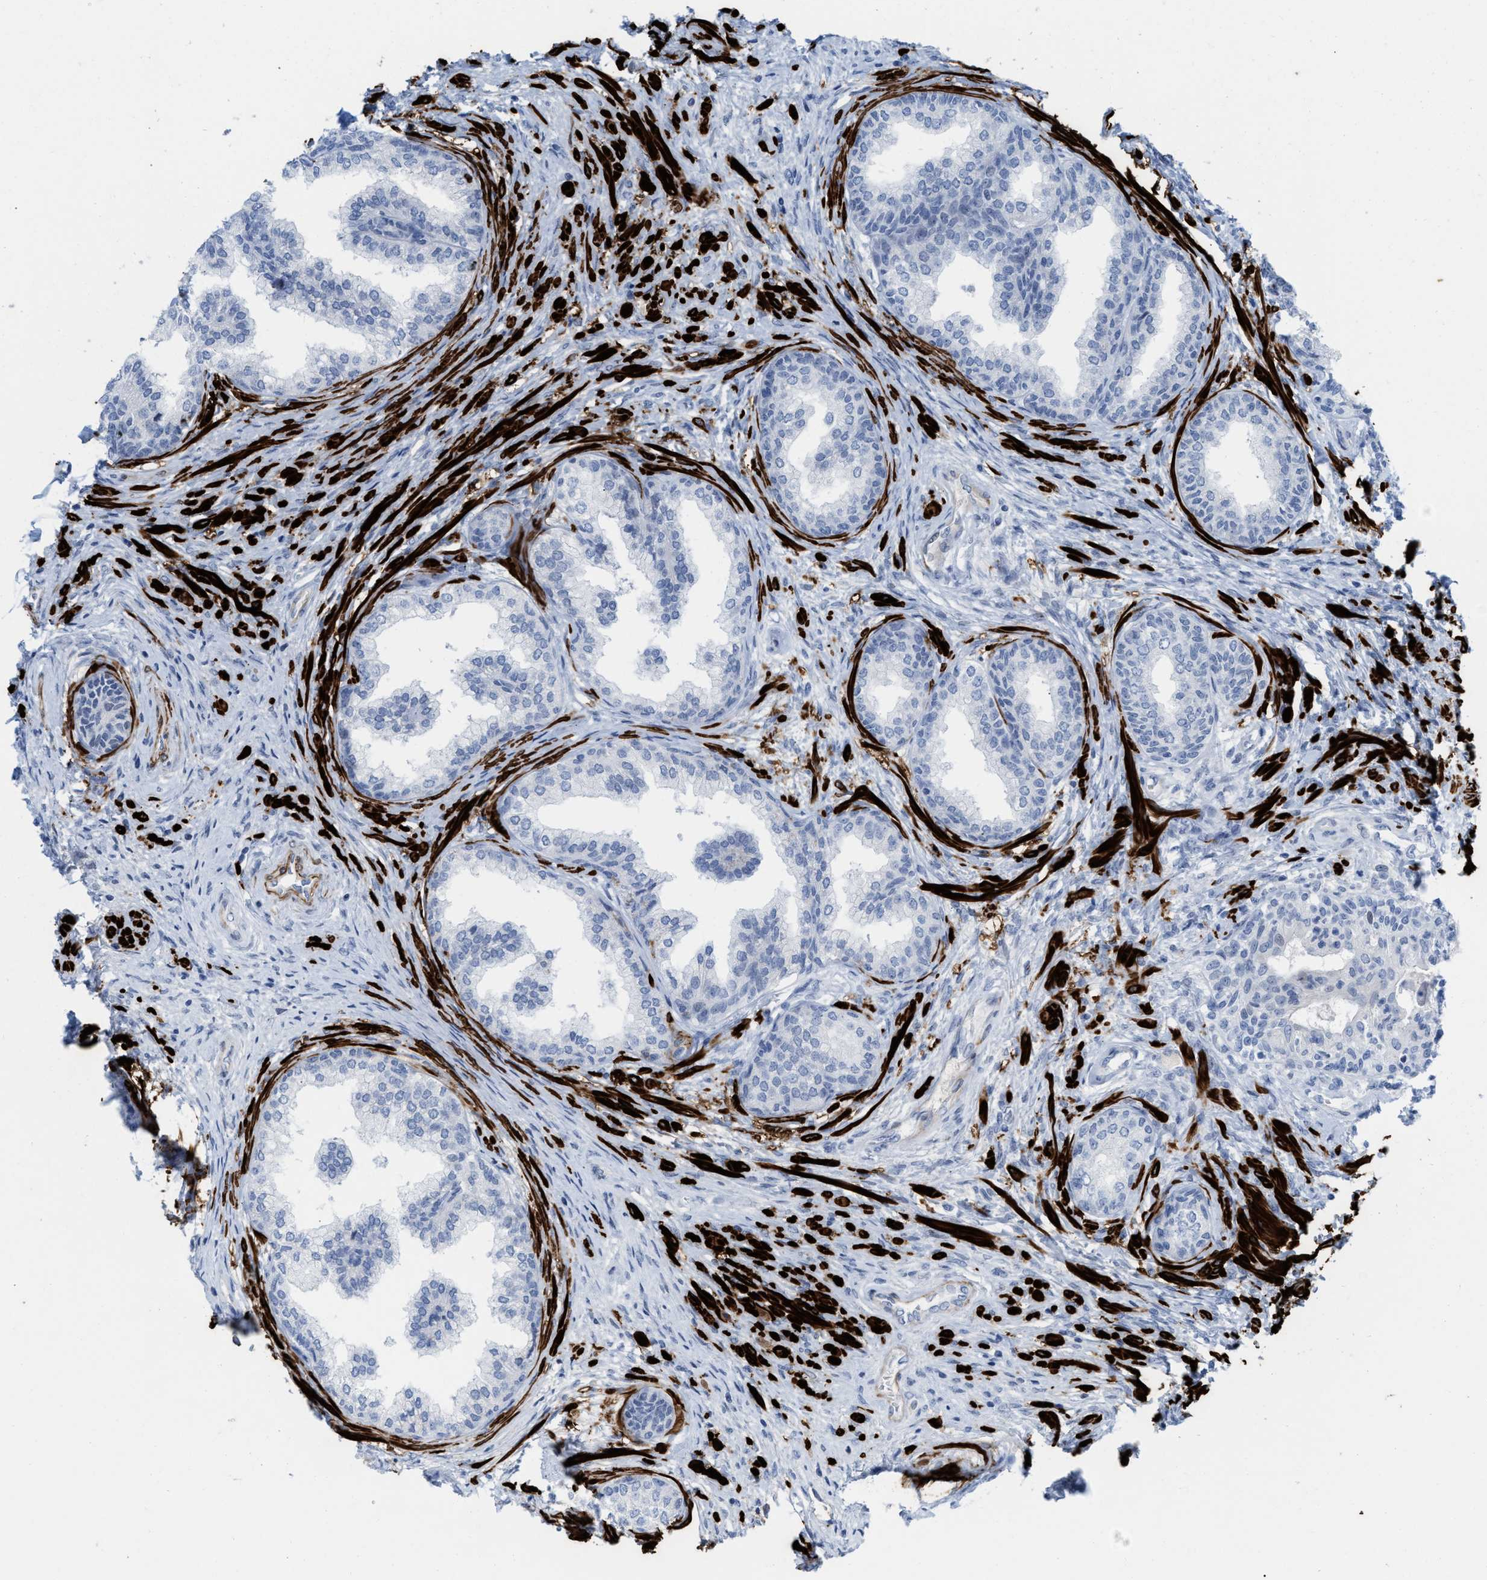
{"staining": {"intensity": "negative", "quantity": "none", "location": "none"}, "tissue": "prostate", "cell_type": "Glandular cells", "image_type": "normal", "snomed": [{"axis": "morphology", "description": "Normal tissue, NOS"}, {"axis": "topography", "description": "Prostate"}], "caption": "IHC image of benign prostate: human prostate stained with DAB shows no significant protein positivity in glandular cells. The staining is performed using DAB brown chromogen with nuclei counter-stained in using hematoxylin.", "gene": "TAGLN", "patient": {"sex": "male", "age": 76}}